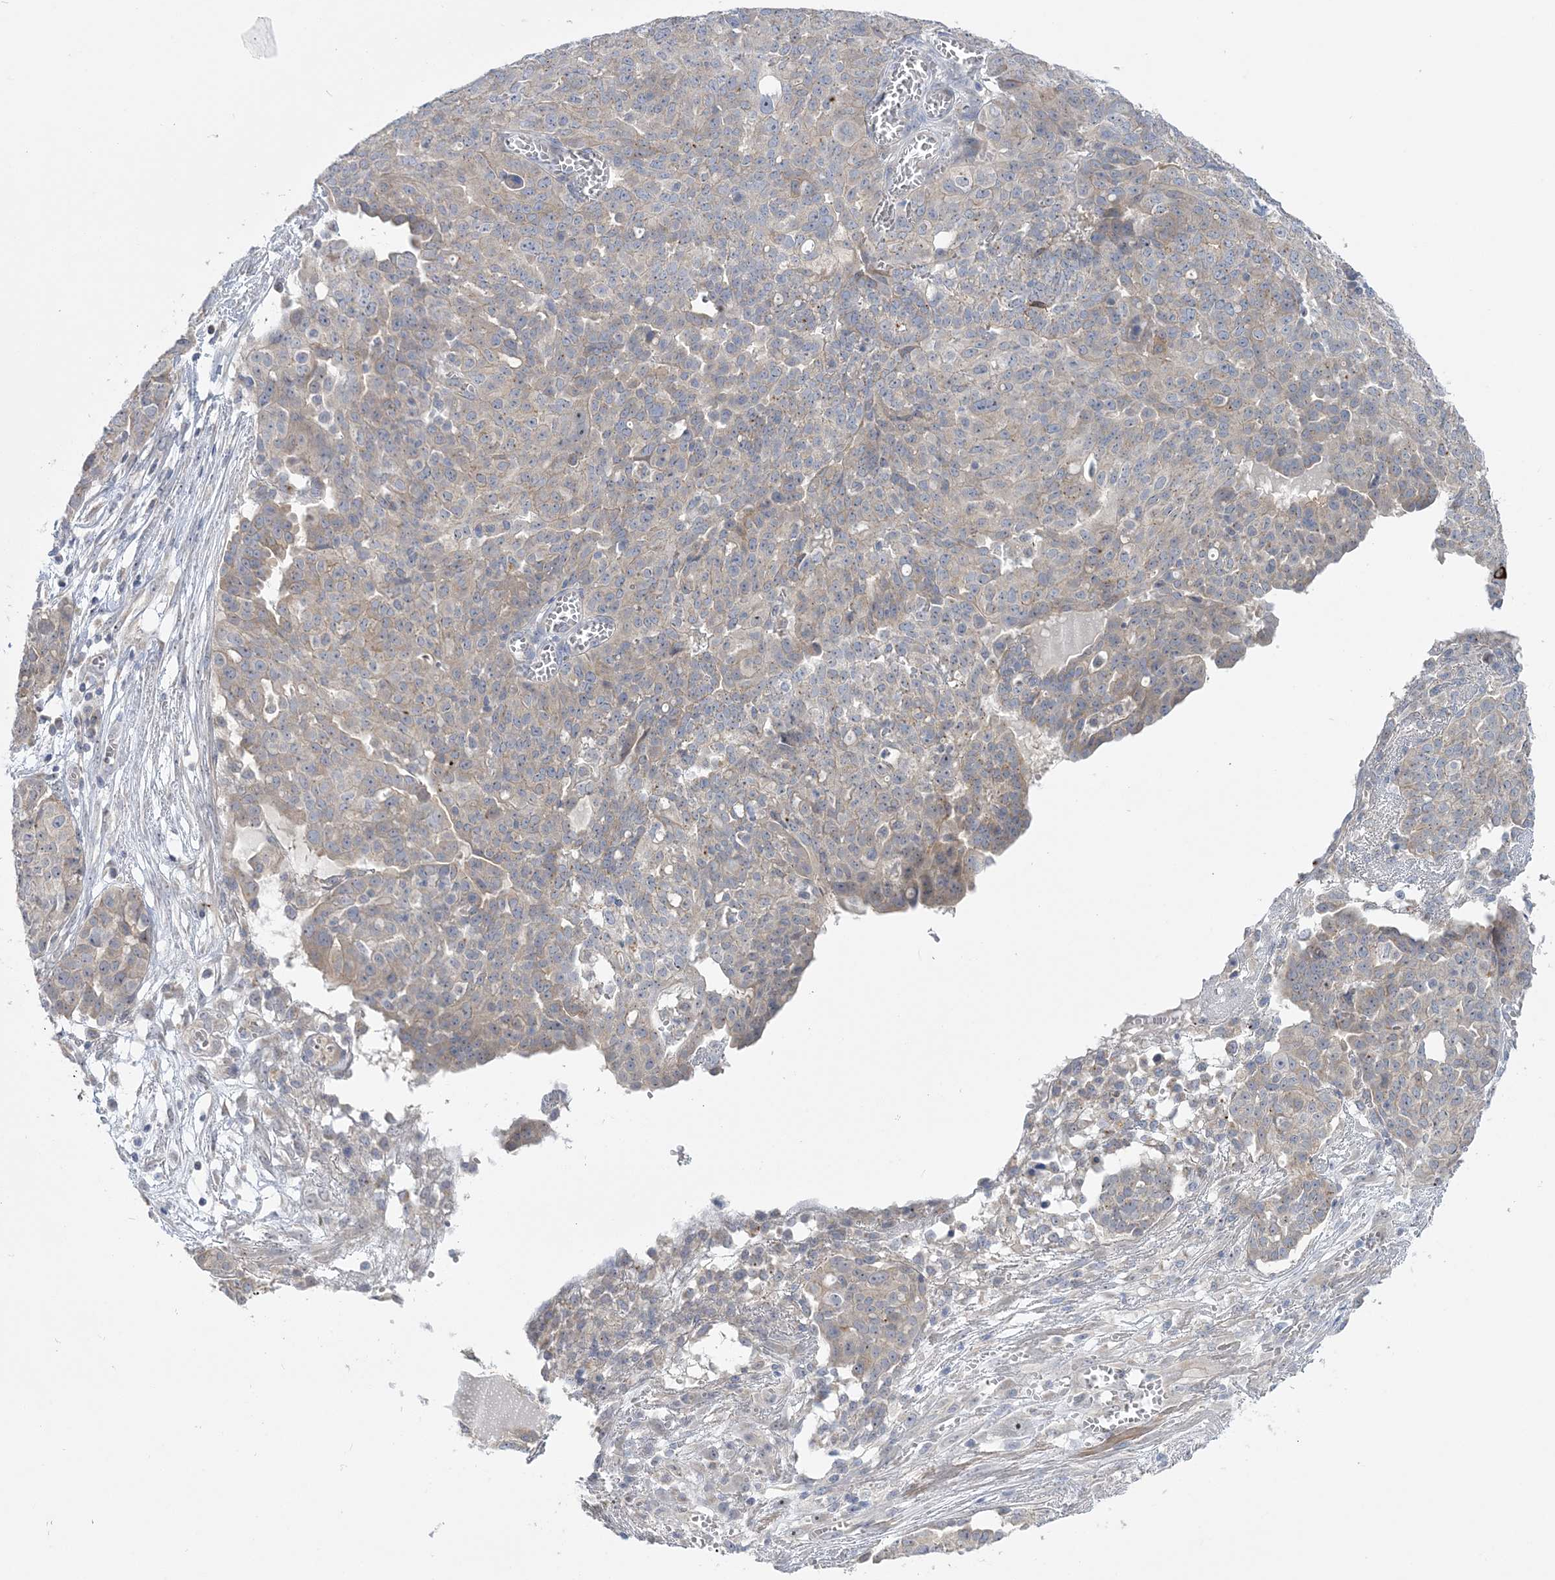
{"staining": {"intensity": "weak", "quantity": "25%-75%", "location": "cytoplasmic/membranous"}, "tissue": "ovarian cancer", "cell_type": "Tumor cells", "image_type": "cancer", "snomed": [{"axis": "morphology", "description": "Cystadenocarcinoma, serous, NOS"}, {"axis": "topography", "description": "Soft tissue"}, {"axis": "topography", "description": "Ovary"}], "caption": "Immunohistochemistry of ovarian cancer reveals low levels of weak cytoplasmic/membranous expression in about 25%-75% of tumor cells.", "gene": "MMADHC", "patient": {"sex": "female", "age": 57}}